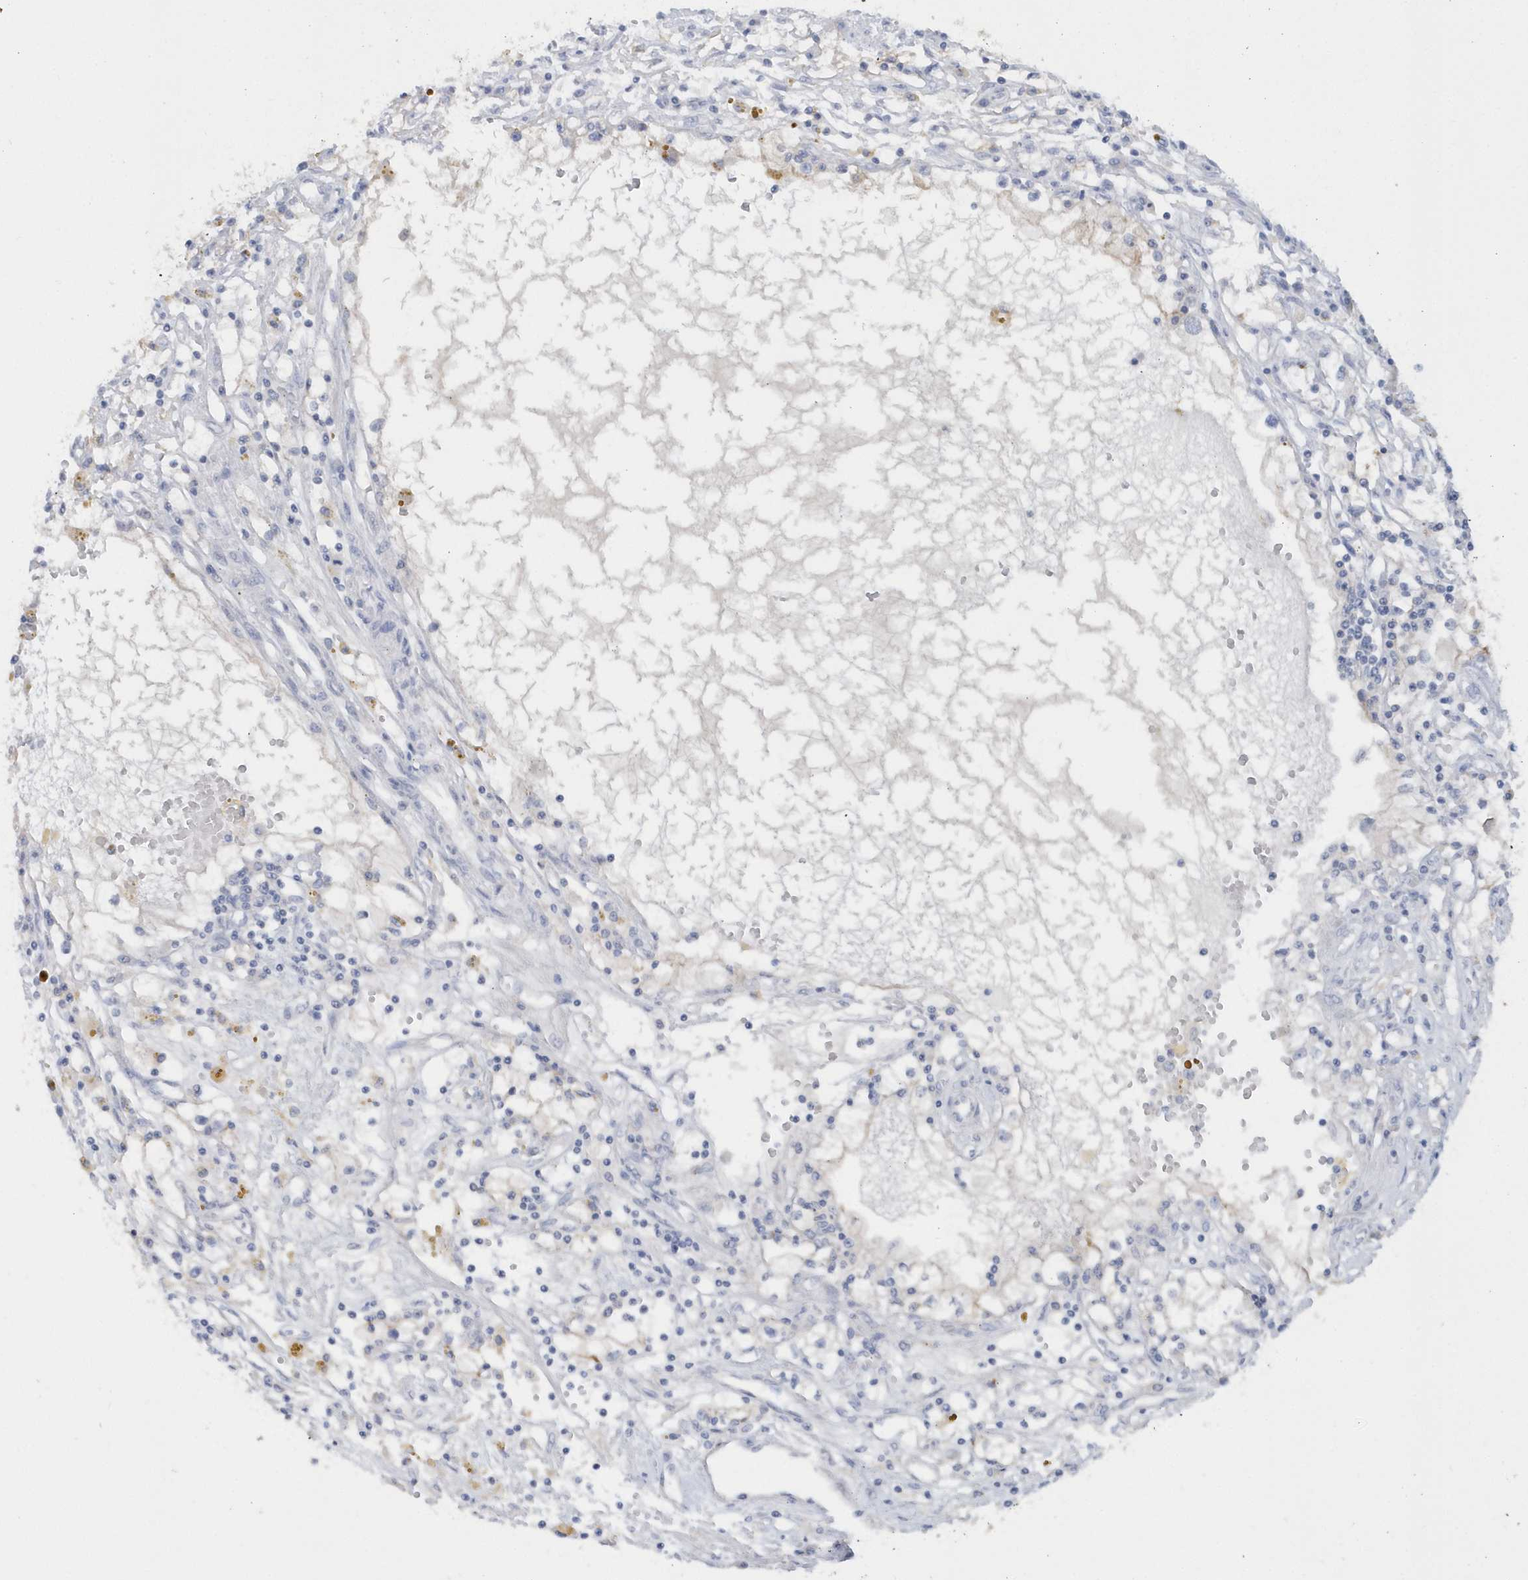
{"staining": {"intensity": "negative", "quantity": "none", "location": "none"}, "tissue": "renal cancer", "cell_type": "Tumor cells", "image_type": "cancer", "snomed": [{"axis": "morphology", "description": "Adenocarcinoma, NOS"}, {"axis": "topography", "description": "Kidney"}], "caption": "Immunohistochemistry photomicrograph of neoplastic tissue: human renal cancer stained with DAB shows no significant protein staining in tumor cells.", "gene": "RPE", "patient": {"sex": "male", "age": 56}}